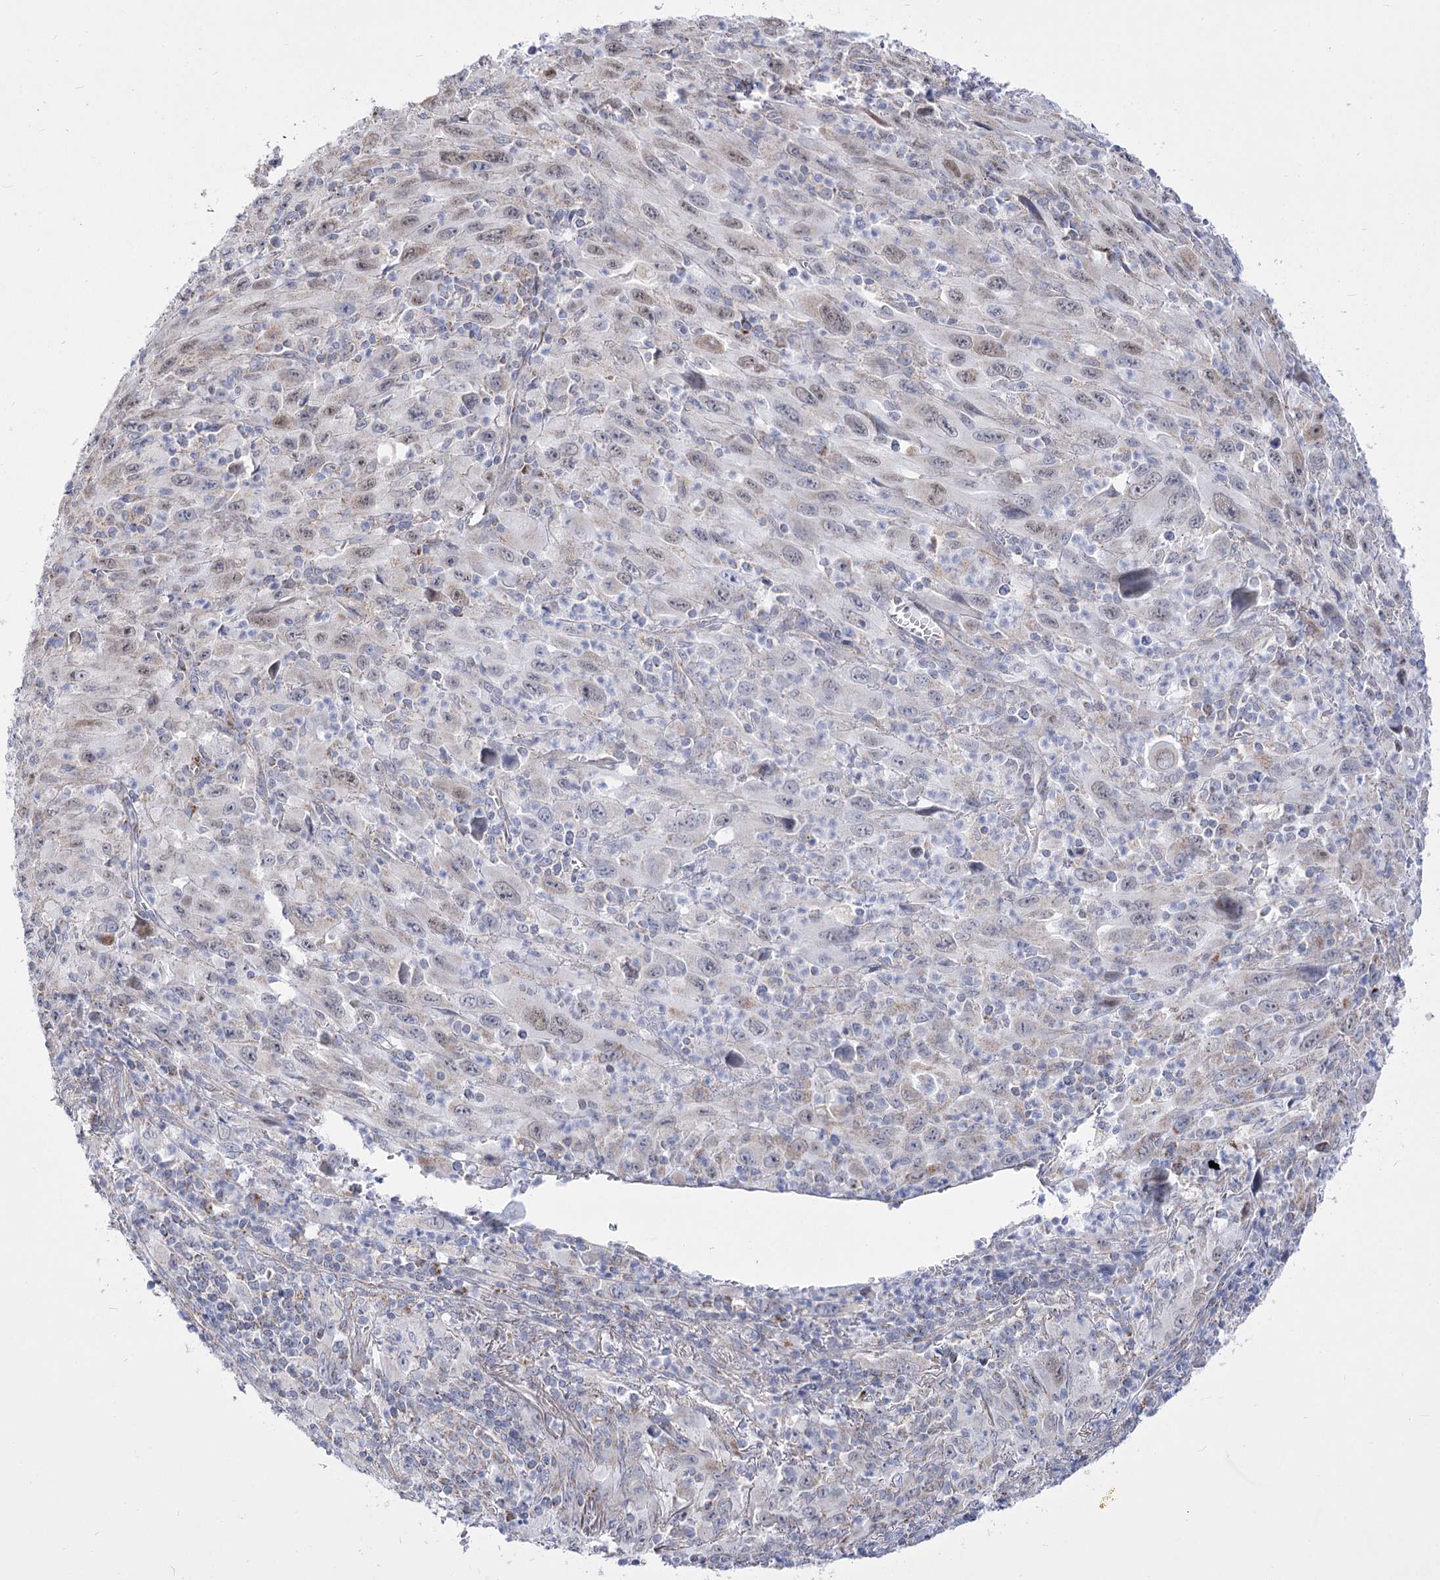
{"staining": {"intensity": "weak", "quantity": "<25%", "location": "nuclear"}, "tissue": "melanoma", "cell_type": "Tumor cells", "image_type": "cancer", "snomed": [{"axis": "morphology", "description": "Malignant melanoma, Metastatic site"}, {"axis": "topography", "description": "Skin"}], "caption": "Immunohistochemistry micrograph of neoplastic tissue: human melanoma stained with DAB (3,3'-diaminobenzidine) reveals no significant protein positivity in tumor cells.", "gene": "PDHB", "patient": {"sex": "female", "age": 56}}